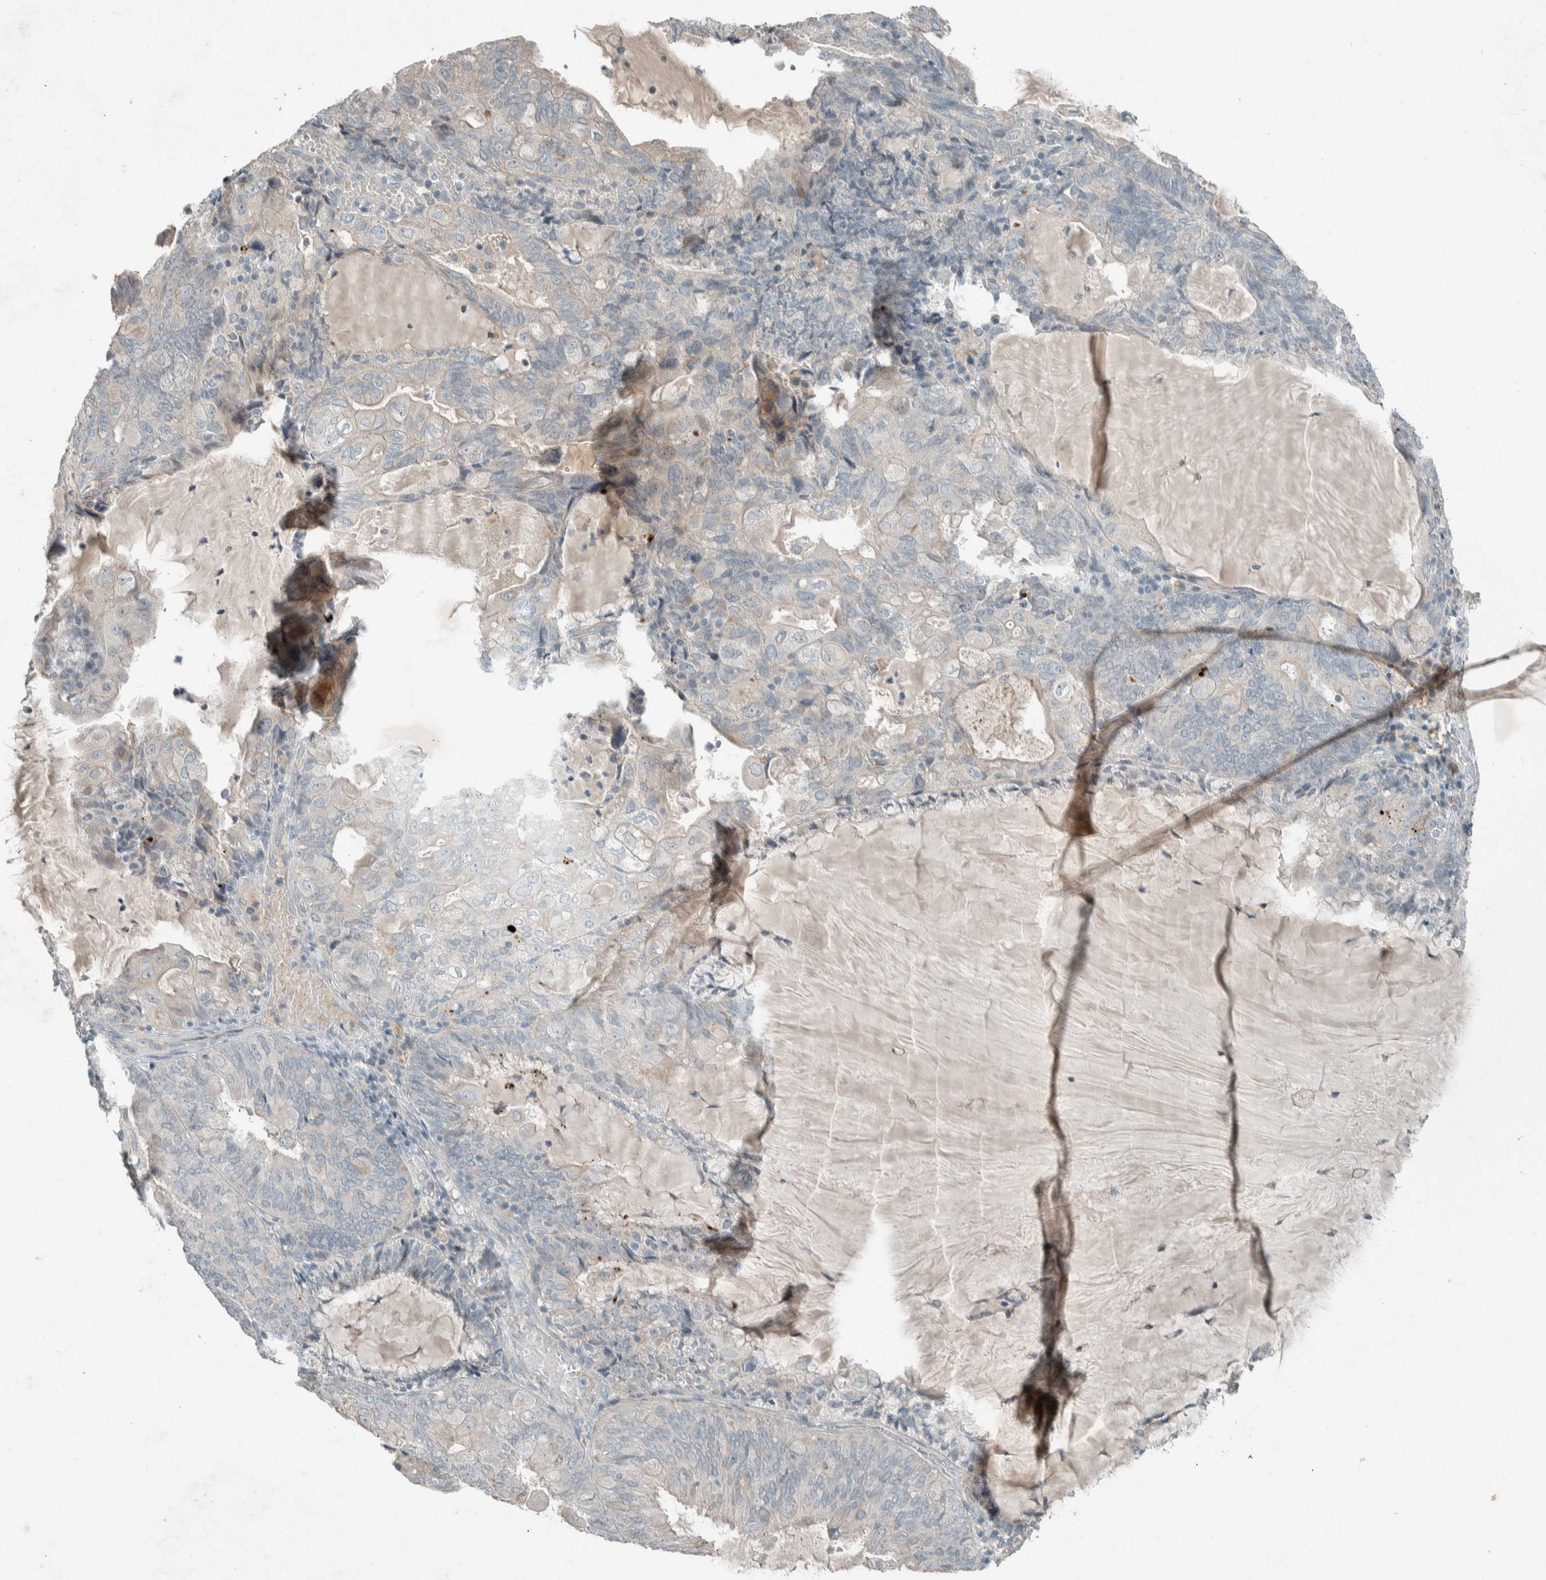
{"staining": {"intensity": "negative", "quantity": "none", "location": "none"}, "tissue": "endometrial cancer", "cell_type": "Tumor cells", "image_type": "cancer", "snomed": [{"axis": "morphology", "description": "Adenocarcinoma, NOS"}, {"axis": "topography", "description": "Endometrium"}], "caption": "The photomicrograph reveals no significant expression in tumor cells of endometrial cancer (adenocarcinoma).", "gene": "CERCAM", "patient": {"sex": "female", "age": 81}}